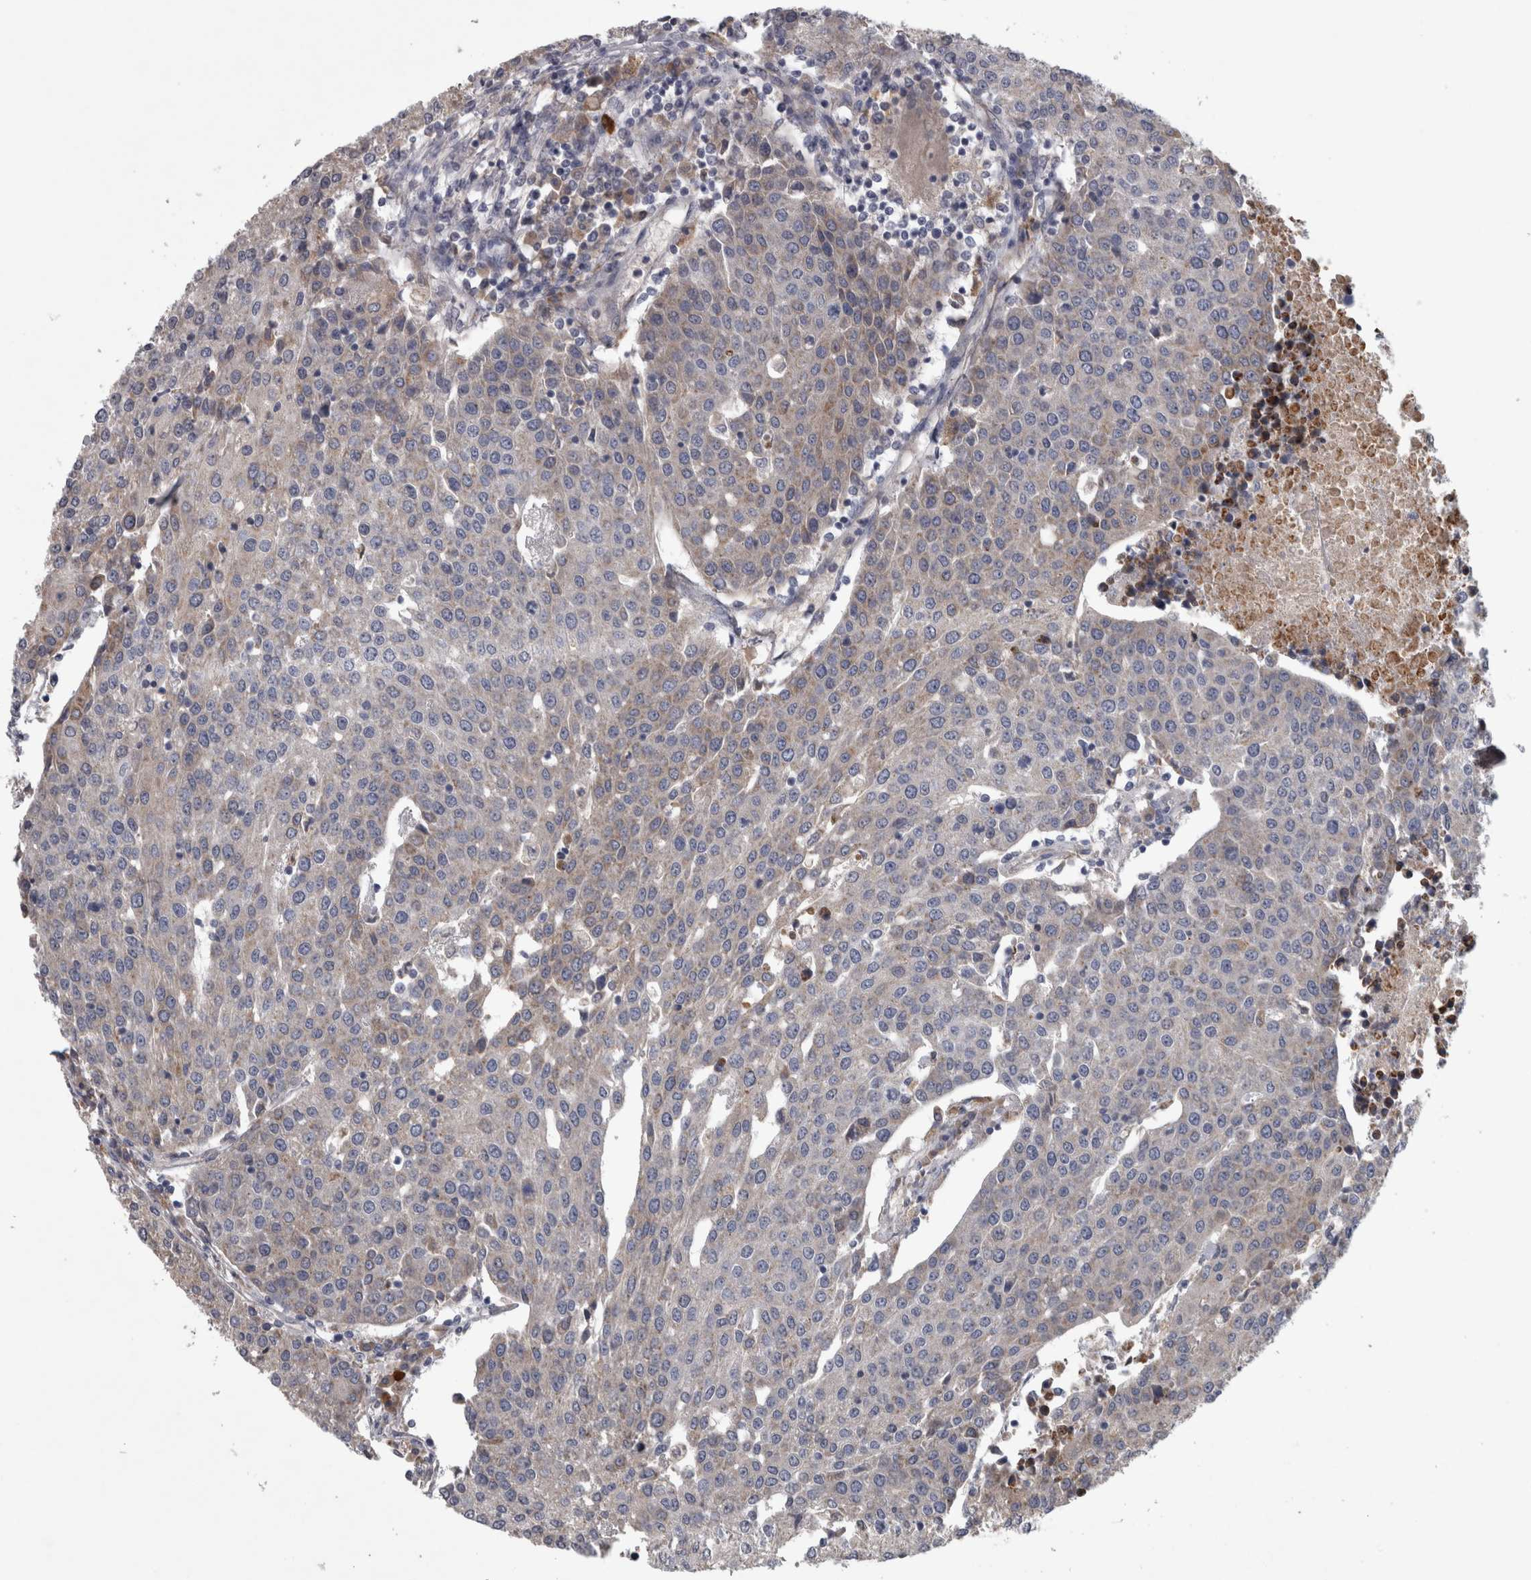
{"staining": {"intensity": "weak", "quantity": "<25%", "location": "cytoplasmic/membranous"}, "tissue": "urothelial cancer", "cell_type": "Tumor cells", "image_type": "cancer", "snomed": [{"axis": "morphology", "description": "Urothelial carcinoma, High grade"}, {"axis": "topography", "description": "Urinary bladder"}], "caption": "Immunohistochemistry photomicrograph of human urothelial carcinoma (high-grade) stained for a protein (brown), which reveals no staining in tumor cells. Brightfield microscopy of immunohistochemistry (IHC) stained with DAB (brown) and hematoxylin (blue), captured at high magnification.", "gene": "DBT", "patient": {"sex": "female", "age": 85}}